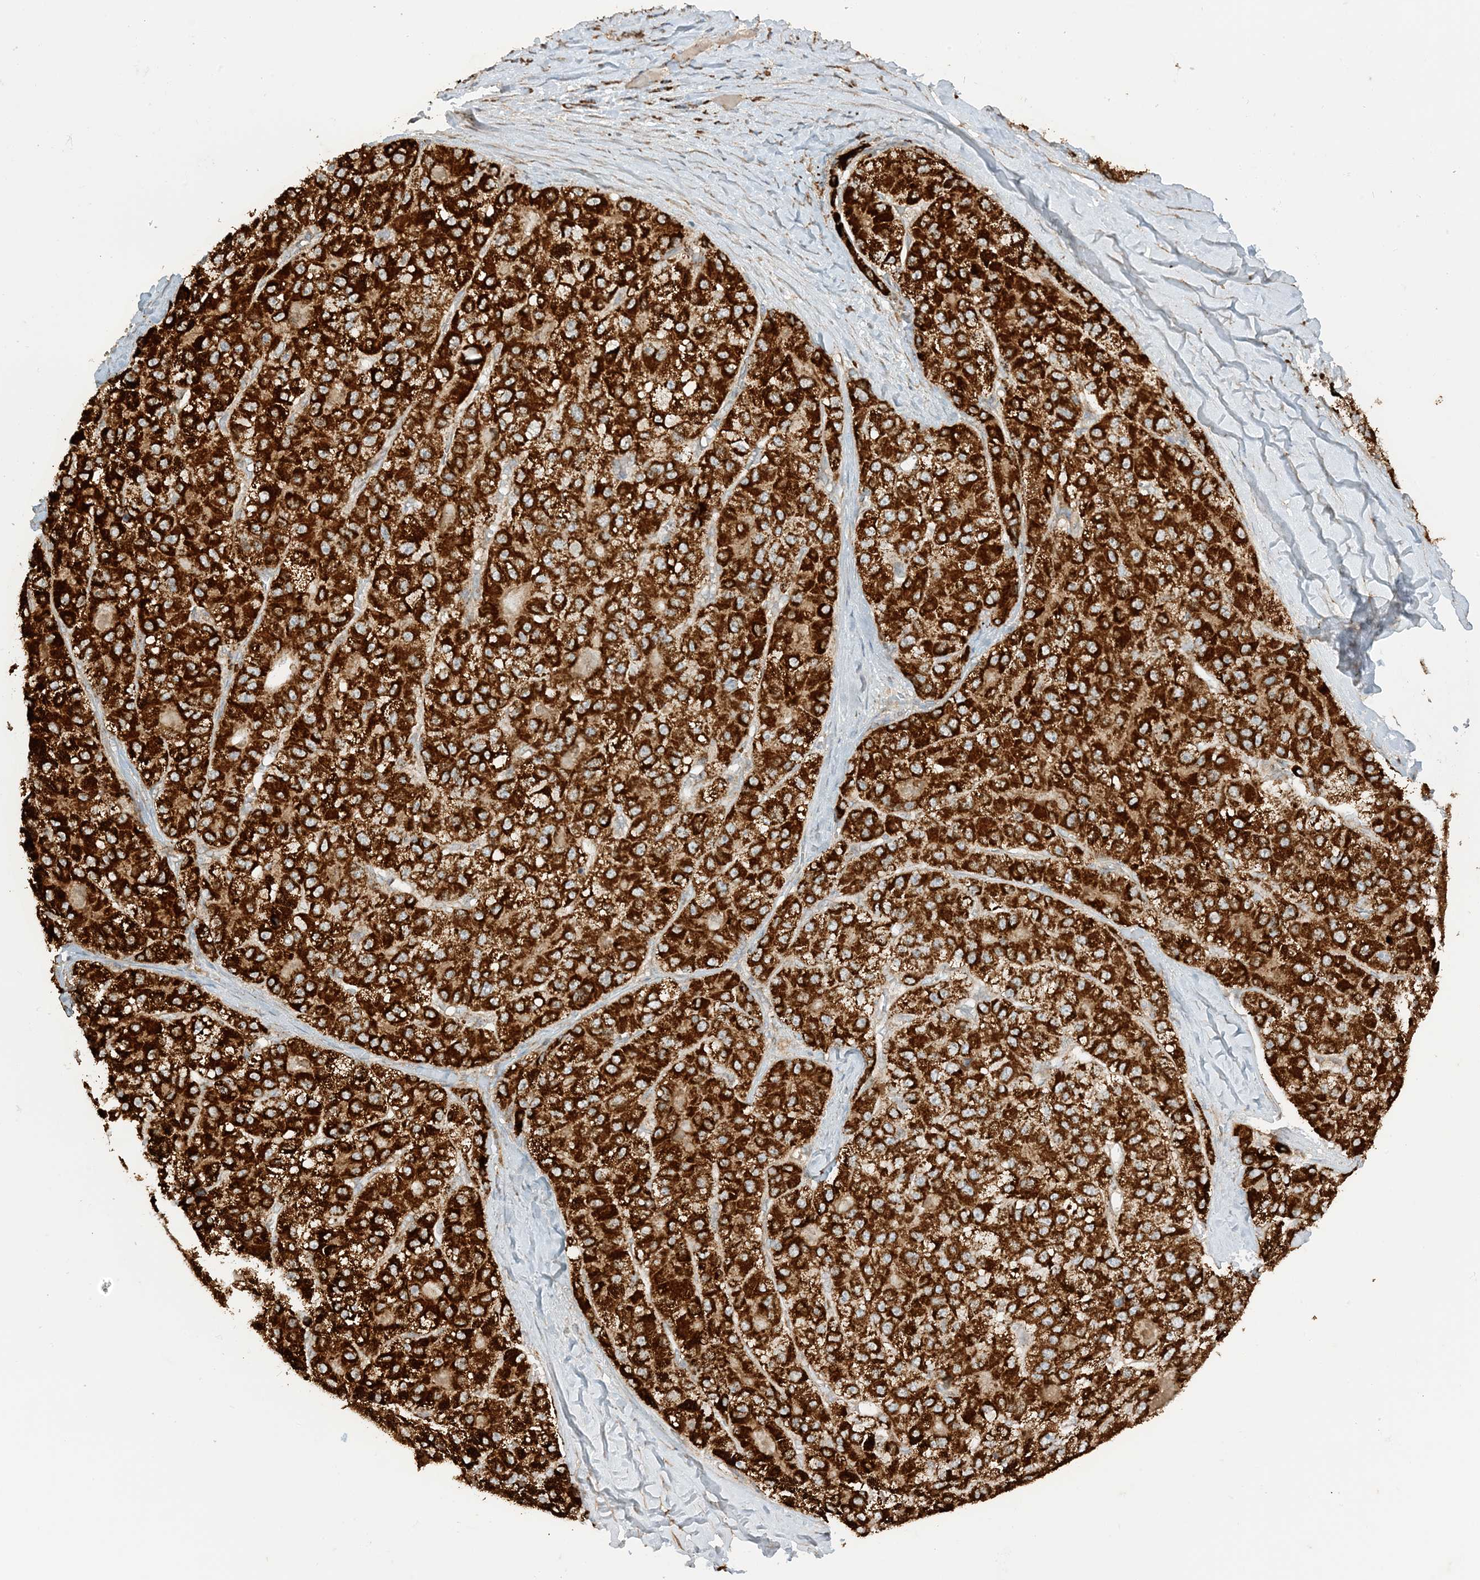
{"staining": {"intensity": "strong", "quantity": ">75%", "location": "cytoplasmic/membranous"}, "tissue": "liver cancer", "cell_type": "Tumor cells", "image_type": "cancer", "snomed": [{"axis": "morphology", "description": "Carcinoma, Hepatocellular, NOS"}, {"axis": "topography", "description": "Liver"}], "caption": "This is a histology image of immunohistochemistry staining of hepatocellular carcinoma (liver), which shows strong staining in the cytoplasmic/membranous of tumor cells.", "gene": "N4BP3", "patient": {"sex": "male", "age": 80}}